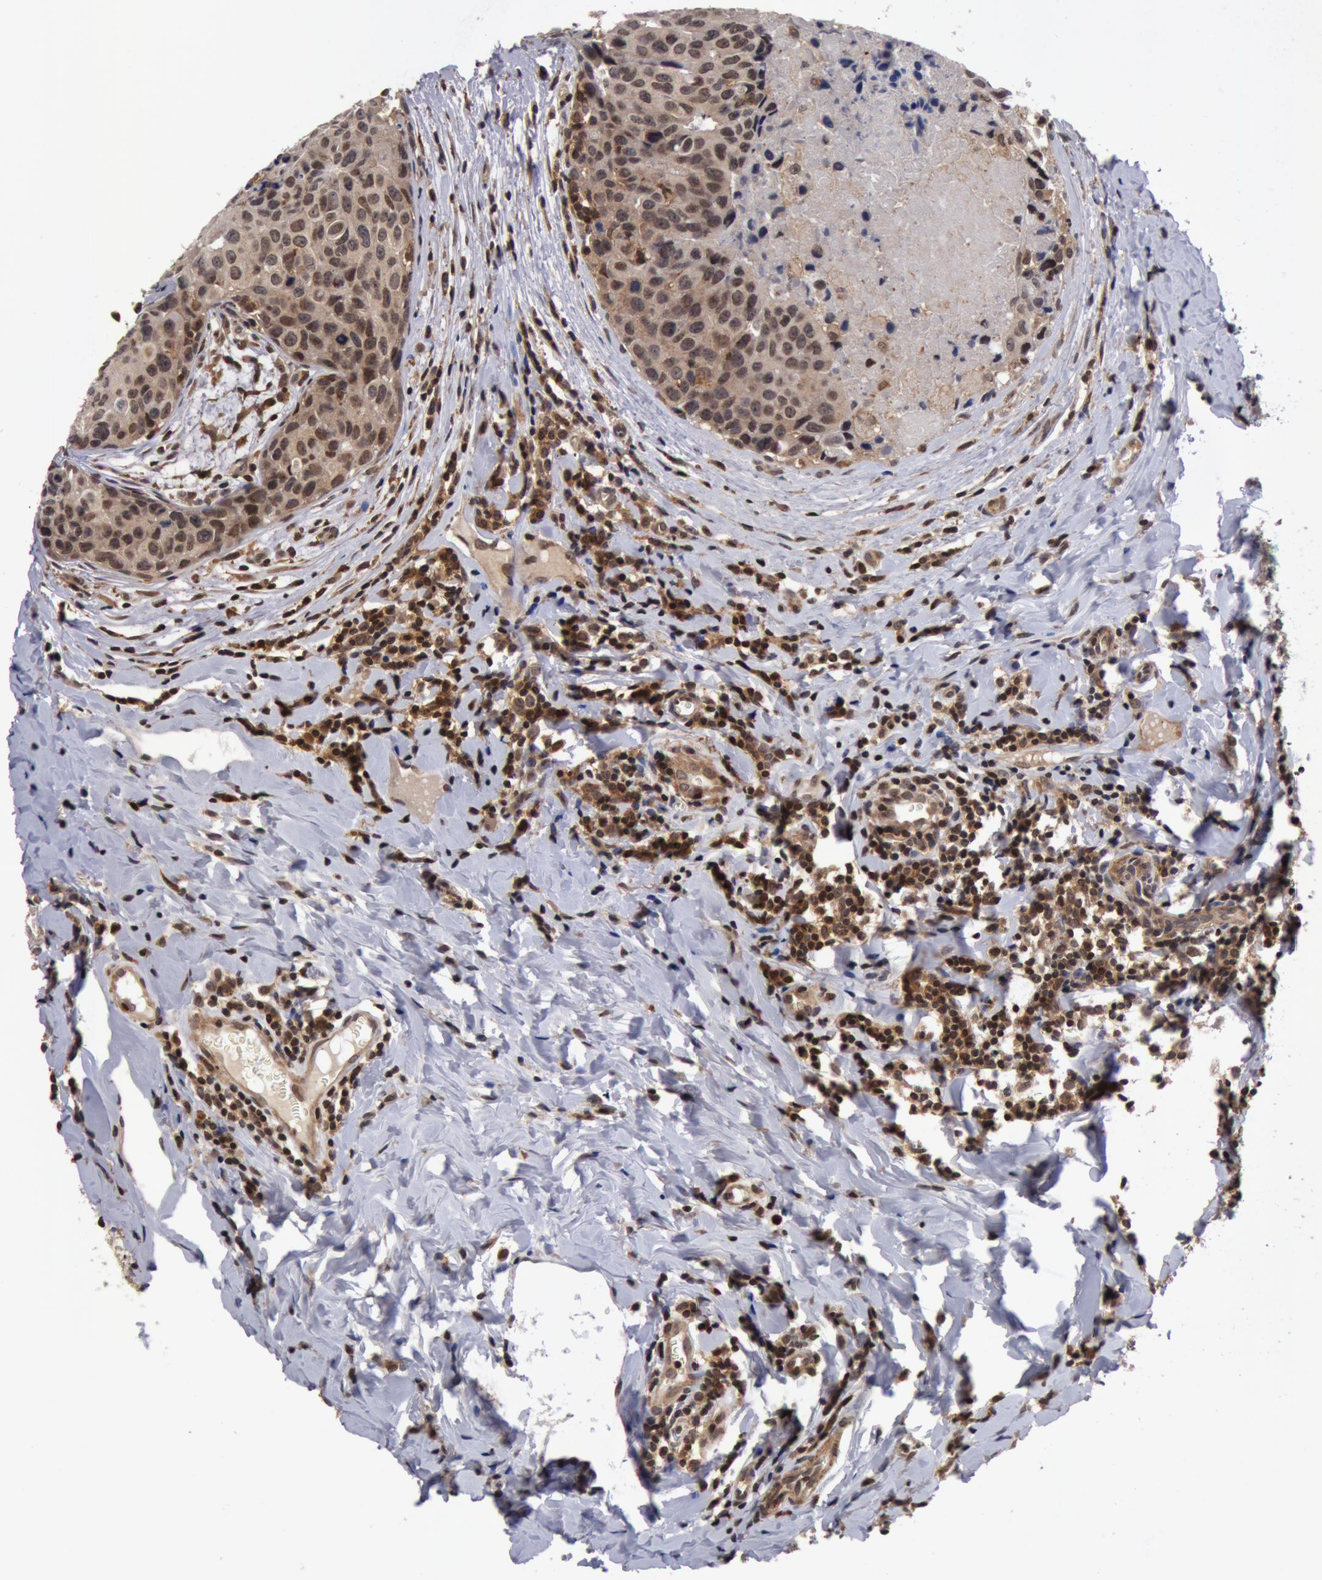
{"staining": {"intensity": "weak", "quantity": "25%-75%", "location": "nuclear"}, "tissue": "breast cancer", "cell_type": "Tumor cells", "image_type": "cancer", "snomed": [{"axis": "morphology", "description": "Duct carcinoma"}, {"axis": "topography", "description": "Breast"}], "caption": "A brown stain shows weak nuclear expression of a protein in human breast invasive ductal carcinoma tumor cells.", "gene": "ZNF350", "patient": {"sex": "female", "age": 24}}